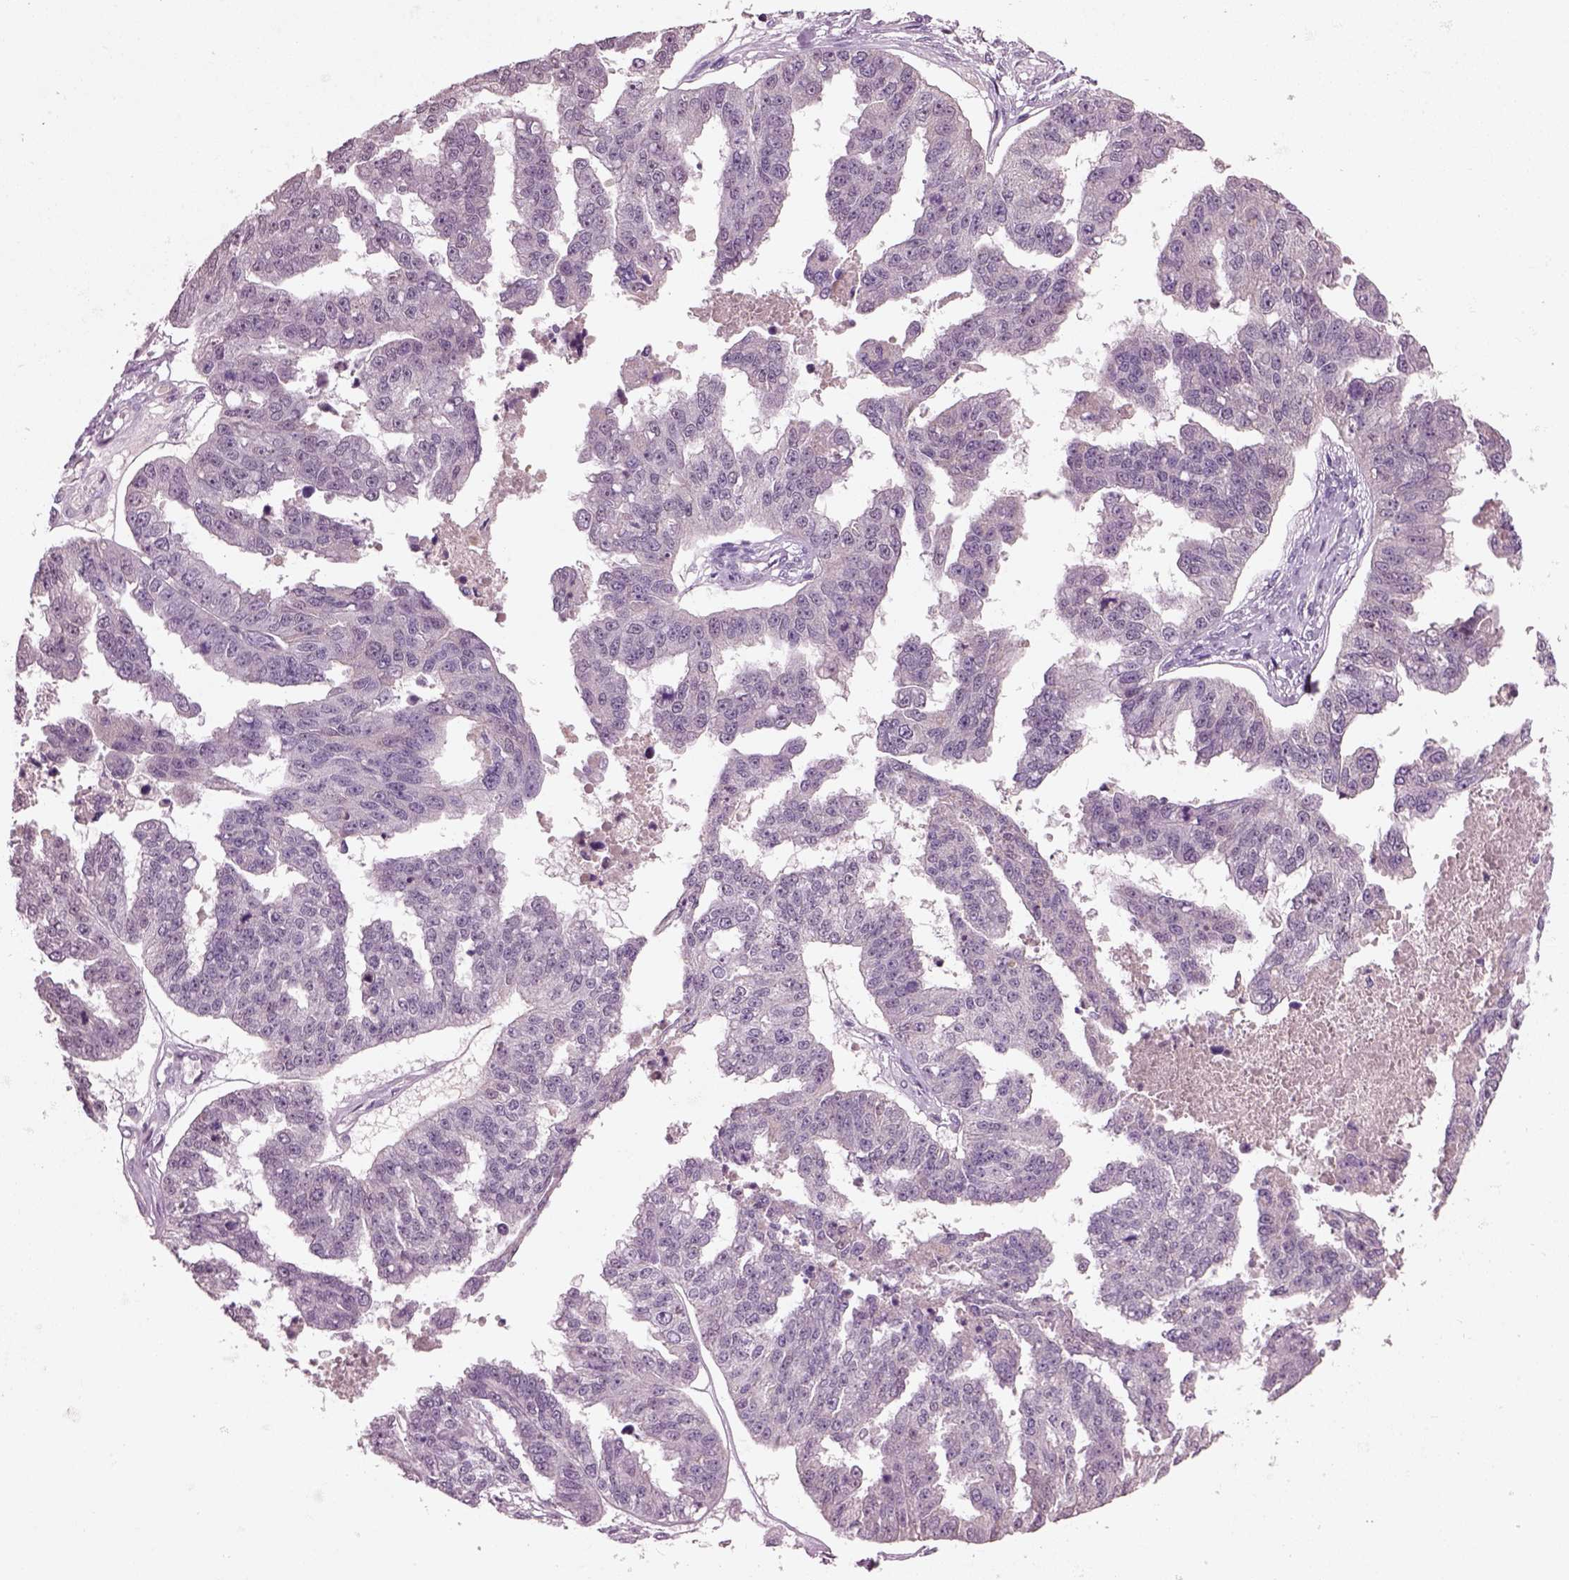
{"staining": {"intensity": "negative", "quantity": "none", "location": "none"}, "tissue": "ovarian cancer", "cell_type": "Tumor cells", "image_type": "cancer", "snomed": [{"axis": "morphology", "description": "Cystadenocarcinoma, serous, NOS"}, {"axis": "topography", "description": "Ovary"}], "caption": "Tumor cells show no significant staining in serous cystadenocarcinoma (ovarian).", "gene": "SEPHS1", "patient": {"sex": "female", "age": 58}}